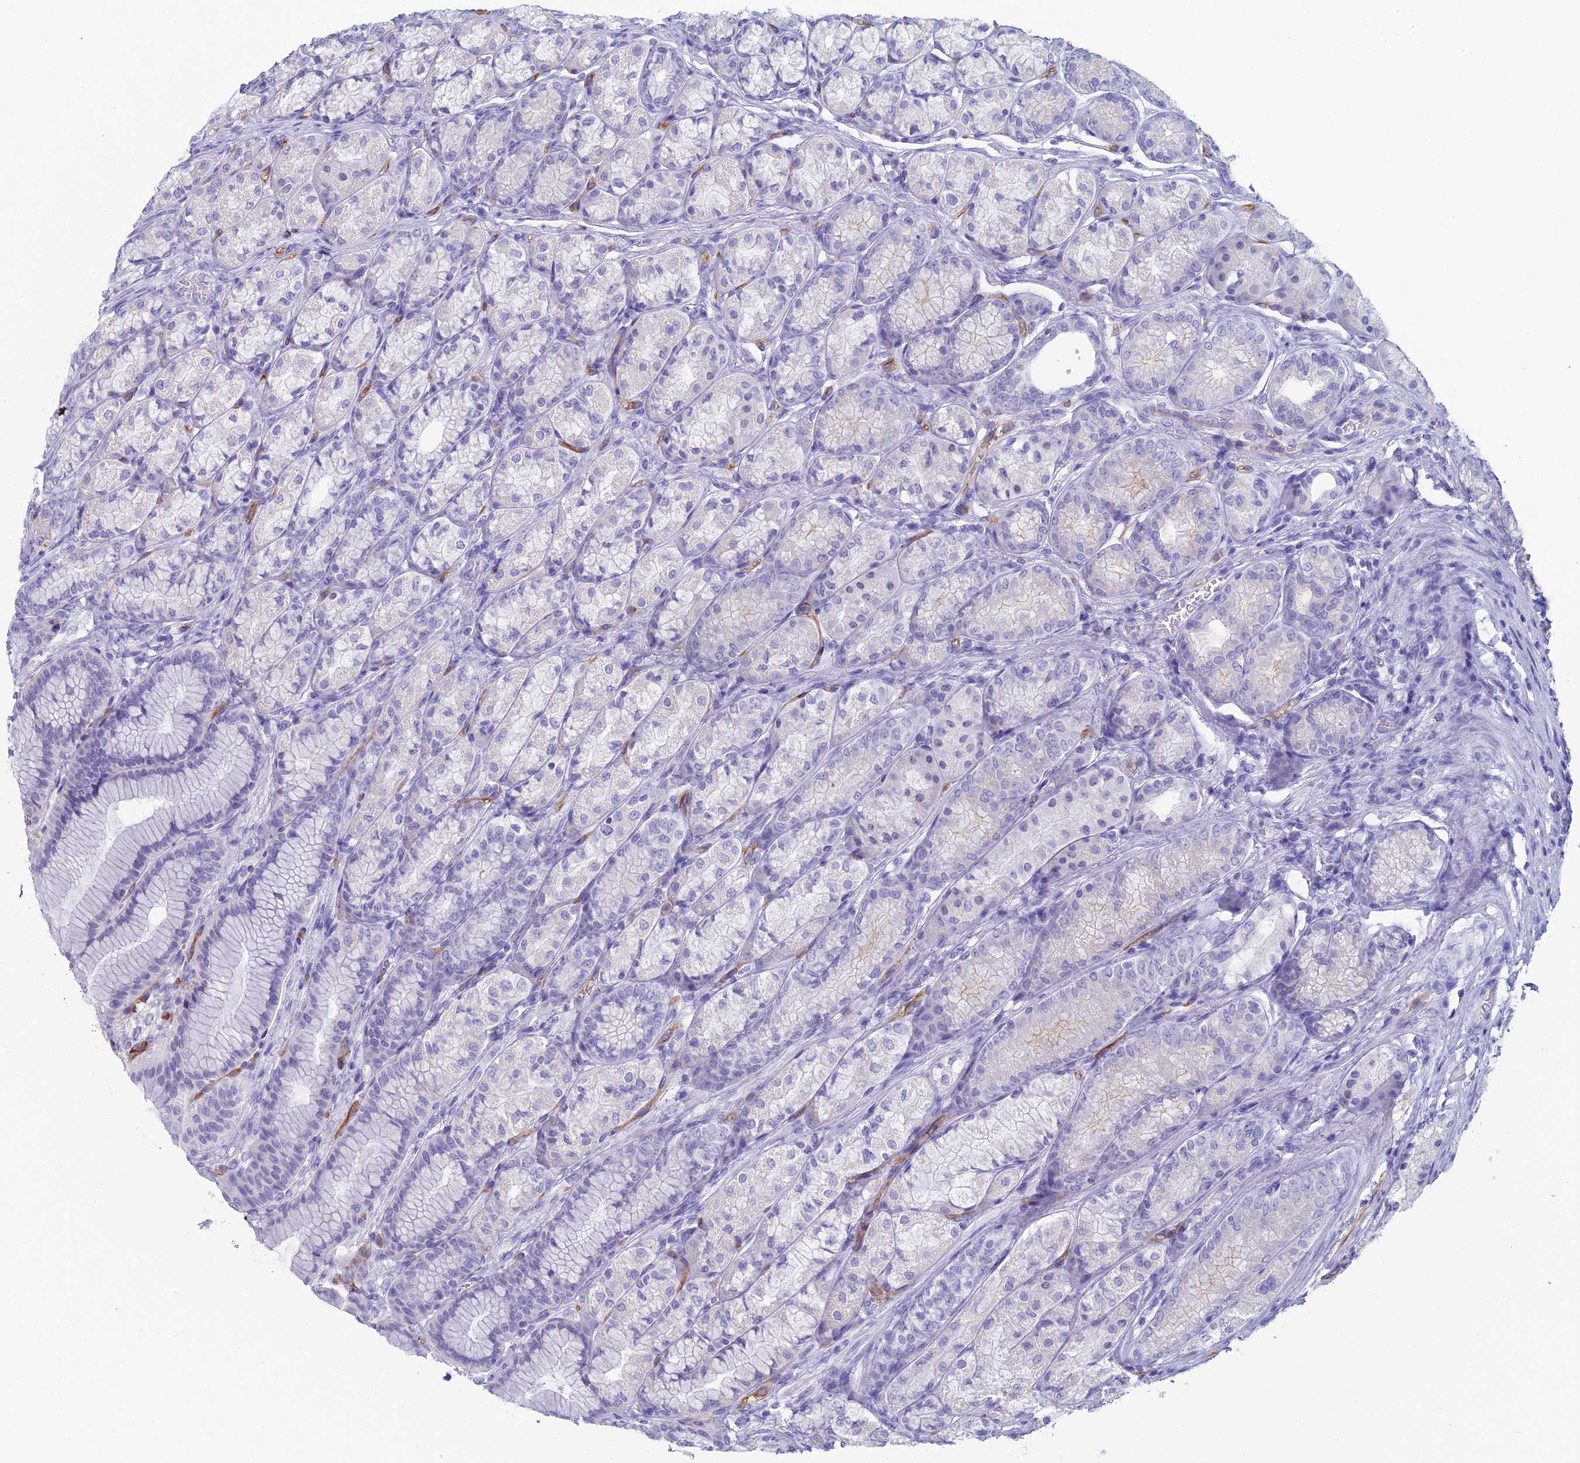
{"staining": {"intensity": "negative", "quantity": "none", "location": "none"}, "tissue": "stomach", "cell_type": "Glandular cells", "image_type": "normal", "snomed": [{"axis": "morphology", "description": "Normal tissue, NOS"}, {"axis": "morphology", "description": "Adenocarcinoma, NOS"}, {"axis": "morphology", "description": "Adenocarcinoma, High grade"}, {"axis": "topography", "description": "Stomach, upper"}, {"axis": "topography", "description": "Stomach"}], "caption": "Glandular cells are negative for protein expression in unremarkable human stomach. (Stains: DAB (3,3'-diaminobenzidine) immunohistochemistry with hematoxylin counter stain, Microscopy: brightfield microscopy at high magnification).", "gene": "ACE", "patient": {"sex": "female", "age": 65}}